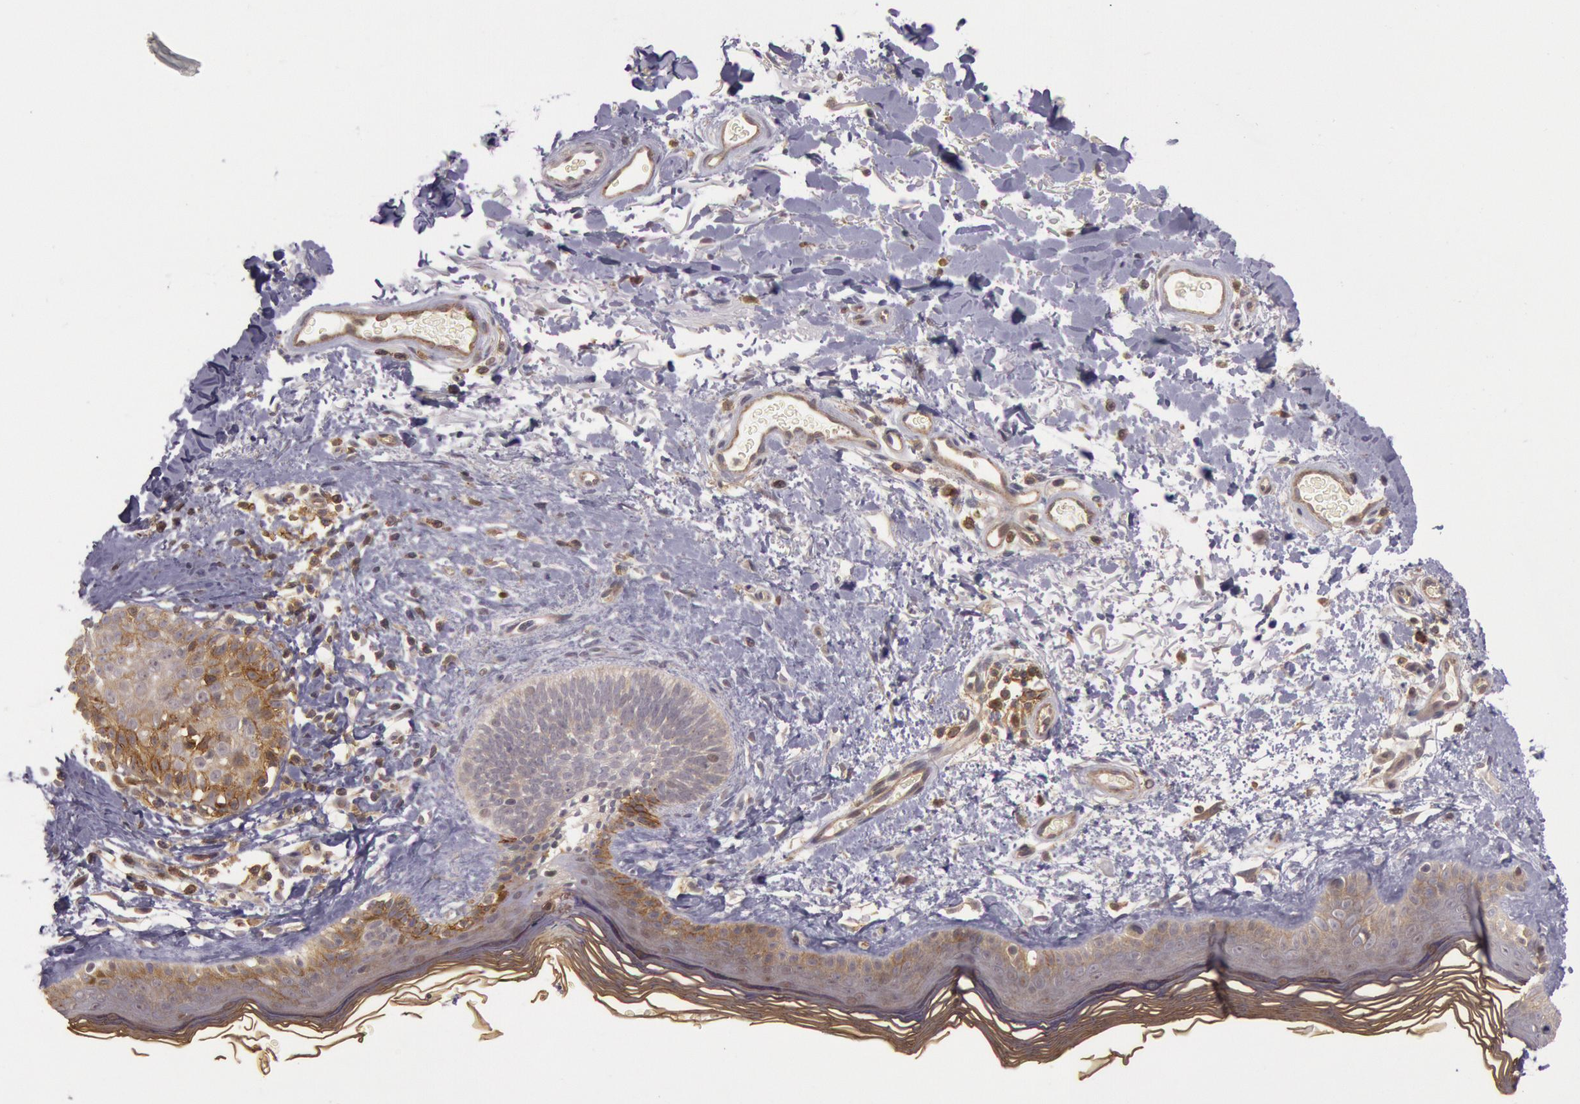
{"staining": {"intensity": "negative", "quantity": "none", "location": "none"}, "tissue": "skin", "cell_type": "Fibroblasts", "image_type": "normal", "snomed": [{"axis": "morphology", "description": "Normal tissue, NOS"}, {"axis": "topography", "description": "Skin"}], "caption": "Immunohistochemical staining of unremarkable human skin displays no significant expression in fibroblasts. Brightfield microscopy of IHC stained with DAB (brown) and hematoxylin (blue), captured at high magnification.", "gene": "TRIB2", "patient": {"sex": "male", "age": 63}}